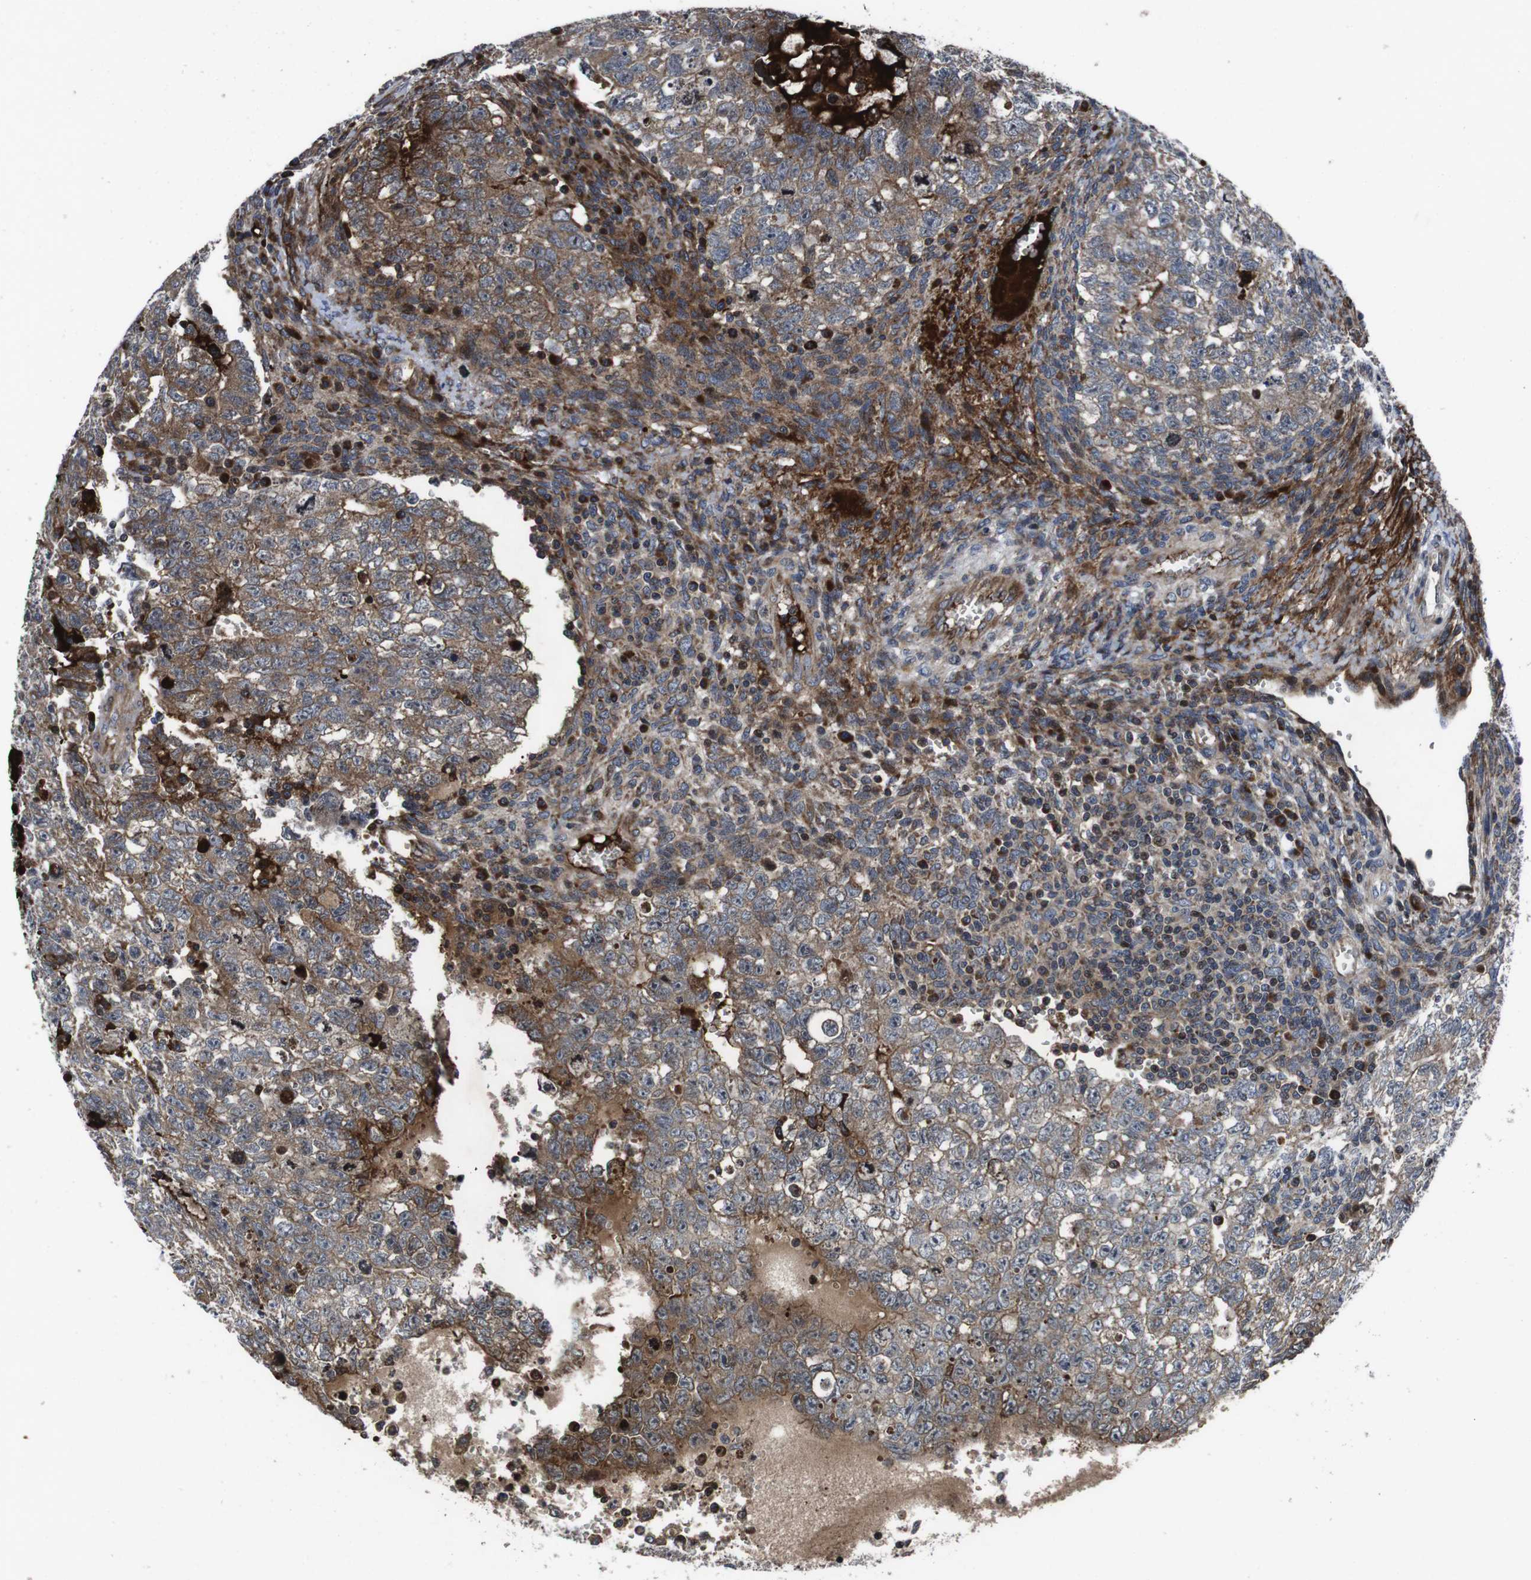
{"staining": {"intensity": "moderate", "quantity": "25%-75%", "location": "cytoplasmic/membranous"}, "tissue": "testis cancer", "cell_type": "Tumor cells", "image_type": "cancer", "snomed": [{"axis": "morphology", "description": "Seminoma, NOS"}, {"axis": "morphology", "description": "Carcinoma, Embryonal, NOS"}, {"axis": "topography", "description": "Testis"}], "caption": "Protein analysis of testis cancer tissue demonstrates moderate cytoplasmic/membranous expression in approximately 25%-75% of tumor cells.", "gene": "SMYD3", "patient": {"sex": "male", "age": 38}}